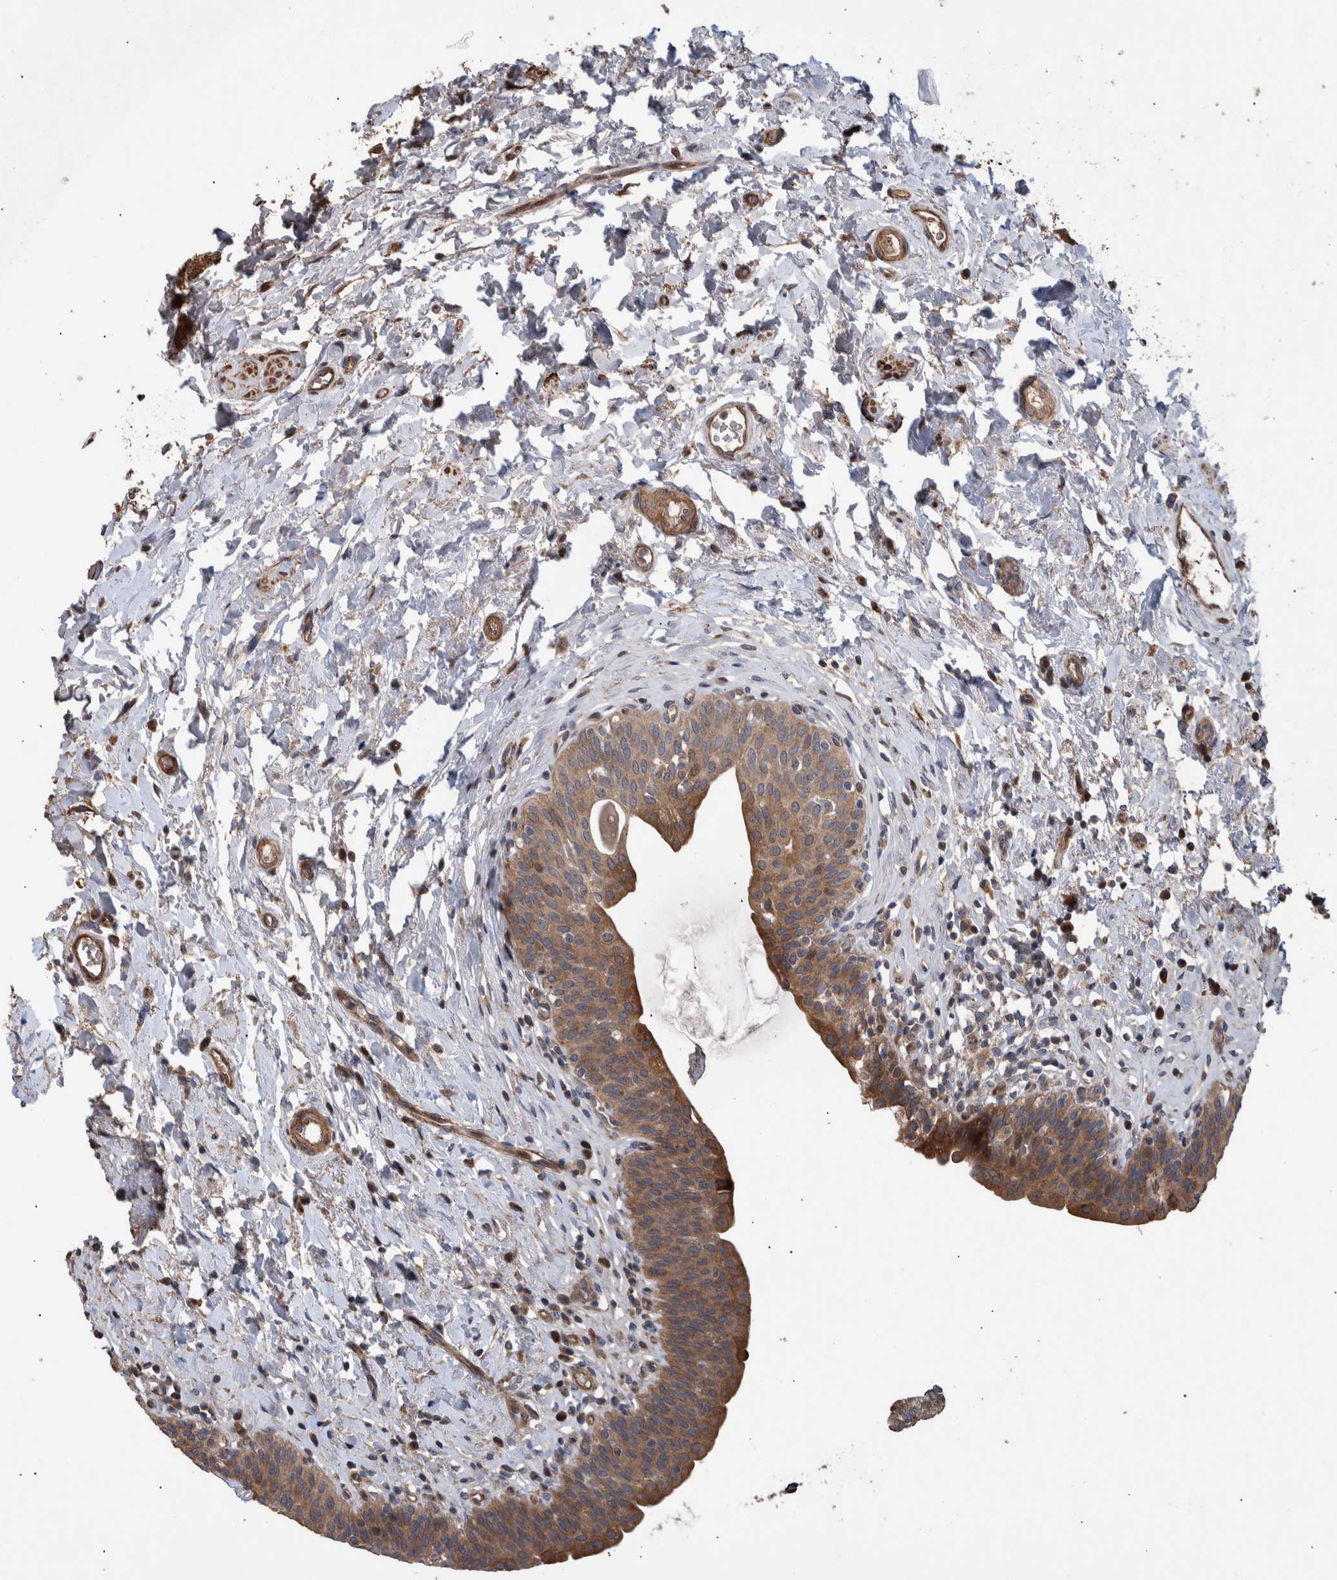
{"staining": {"intensity": "moderate", "quantity": "25%-75%", "location": "cytoplasmic/membranous"}, "tissue": "urinary bladder", "cell_type": "Urothelial cells", "image_type": "normal", "snomed": [{"axis": "morphology", "description": "Normal tissue, NOS"}, {"axis": "topography", "description": "Urinary bladder"}], "caption": "Protein staining of unremarkable urinary bladder displays moderate cytoplasmic/membranous expression in approximately 25%-75% of urothelial cells.", "gene": "B3GNTL1", "patient": {"sex": "male", "age": 83}}